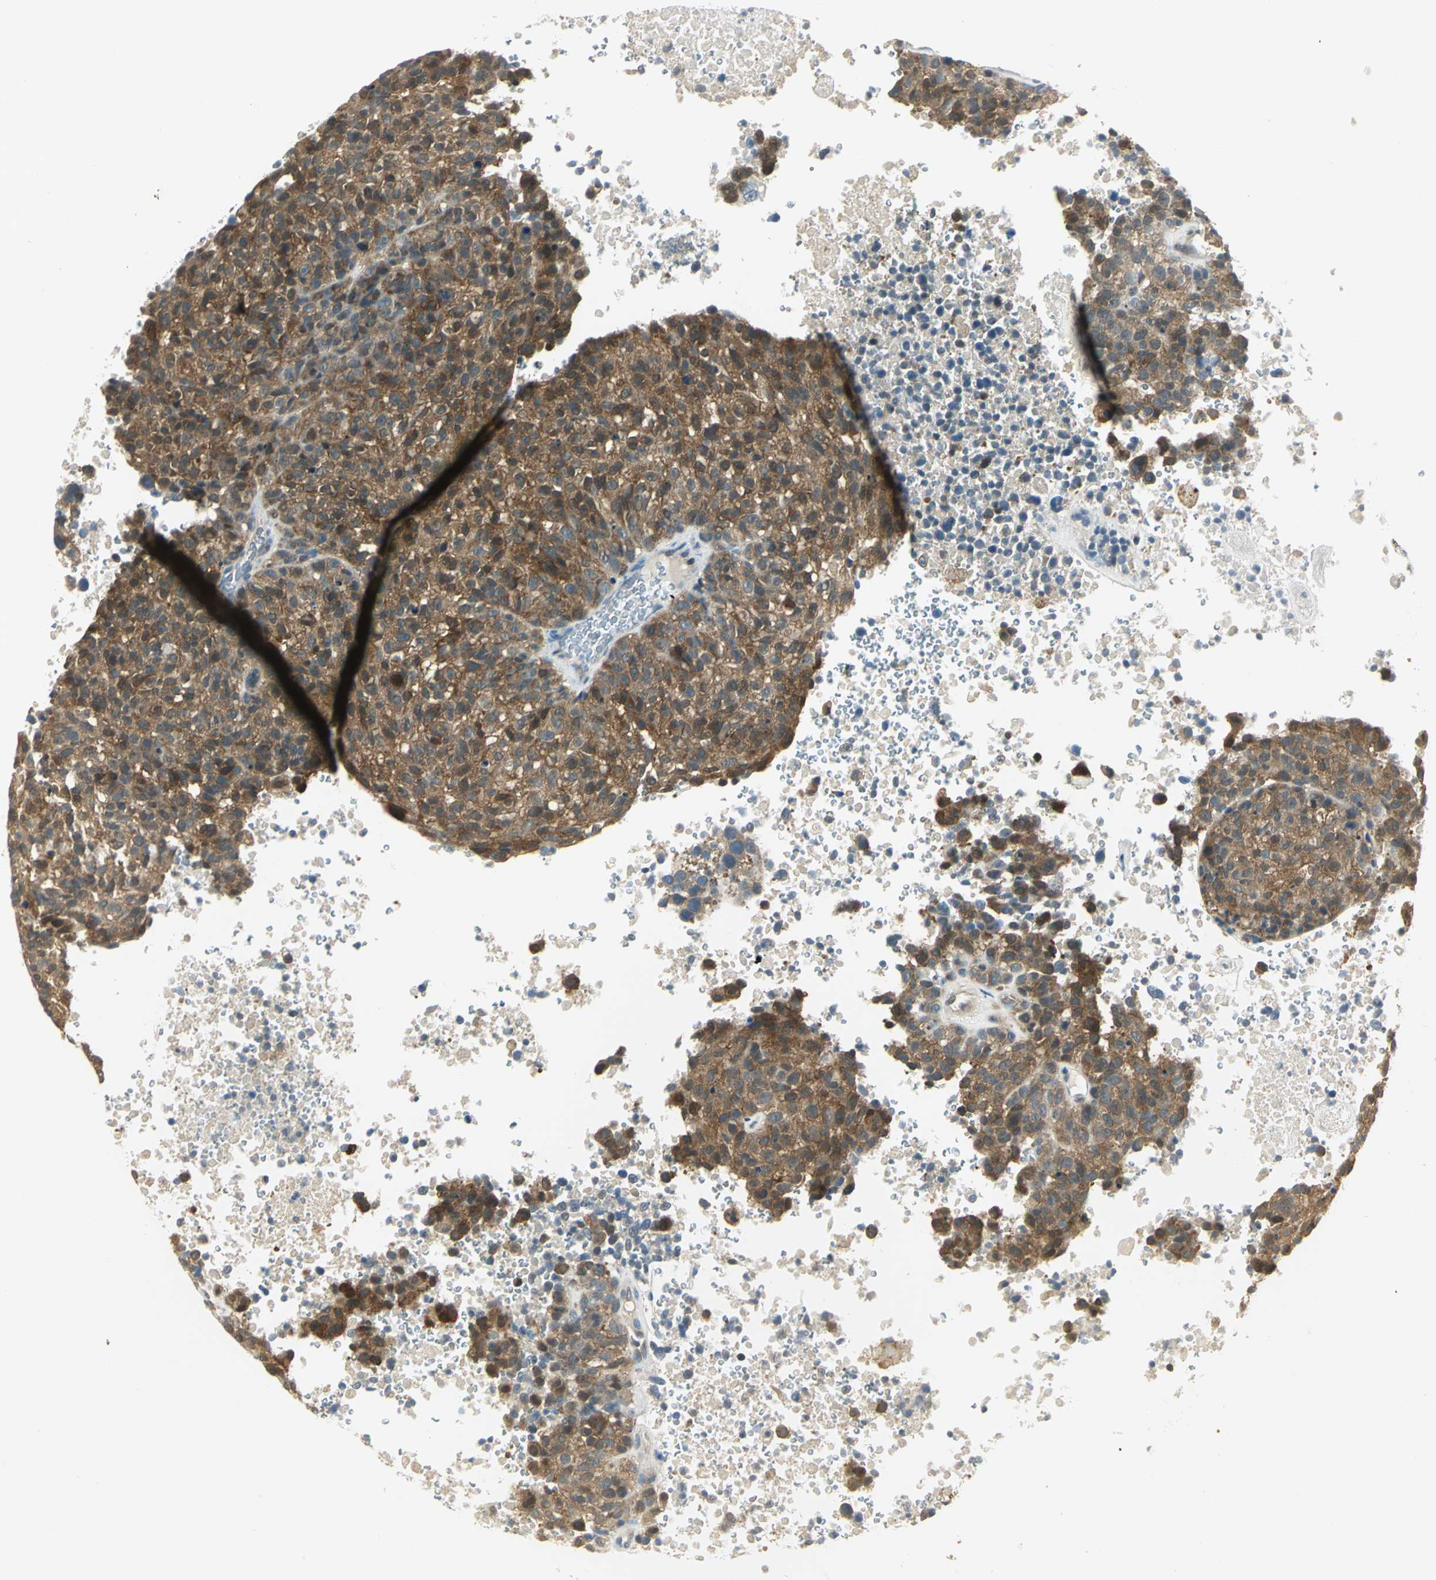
{"staining": {"intensity": "moderate", "quantity": ">75%", "location": "cytoplasmic/membranous"}, "tissue": "melanoma", "cell_type": "Tumor cells", "image_type": "cancer", "snomed": [{"axis": "morphology", "description": "Malignant melanoma, Metastatic site"}, {"axis": "topography", "description": "Cerebral cortex"}], "caption": "Protein expression analysis of human melanoma reveals moderate cytoplasmic/membranous staining in about >75% of tumor cells.", "gene": "FYN", "patient": {"sex": "female", "age": 52}}